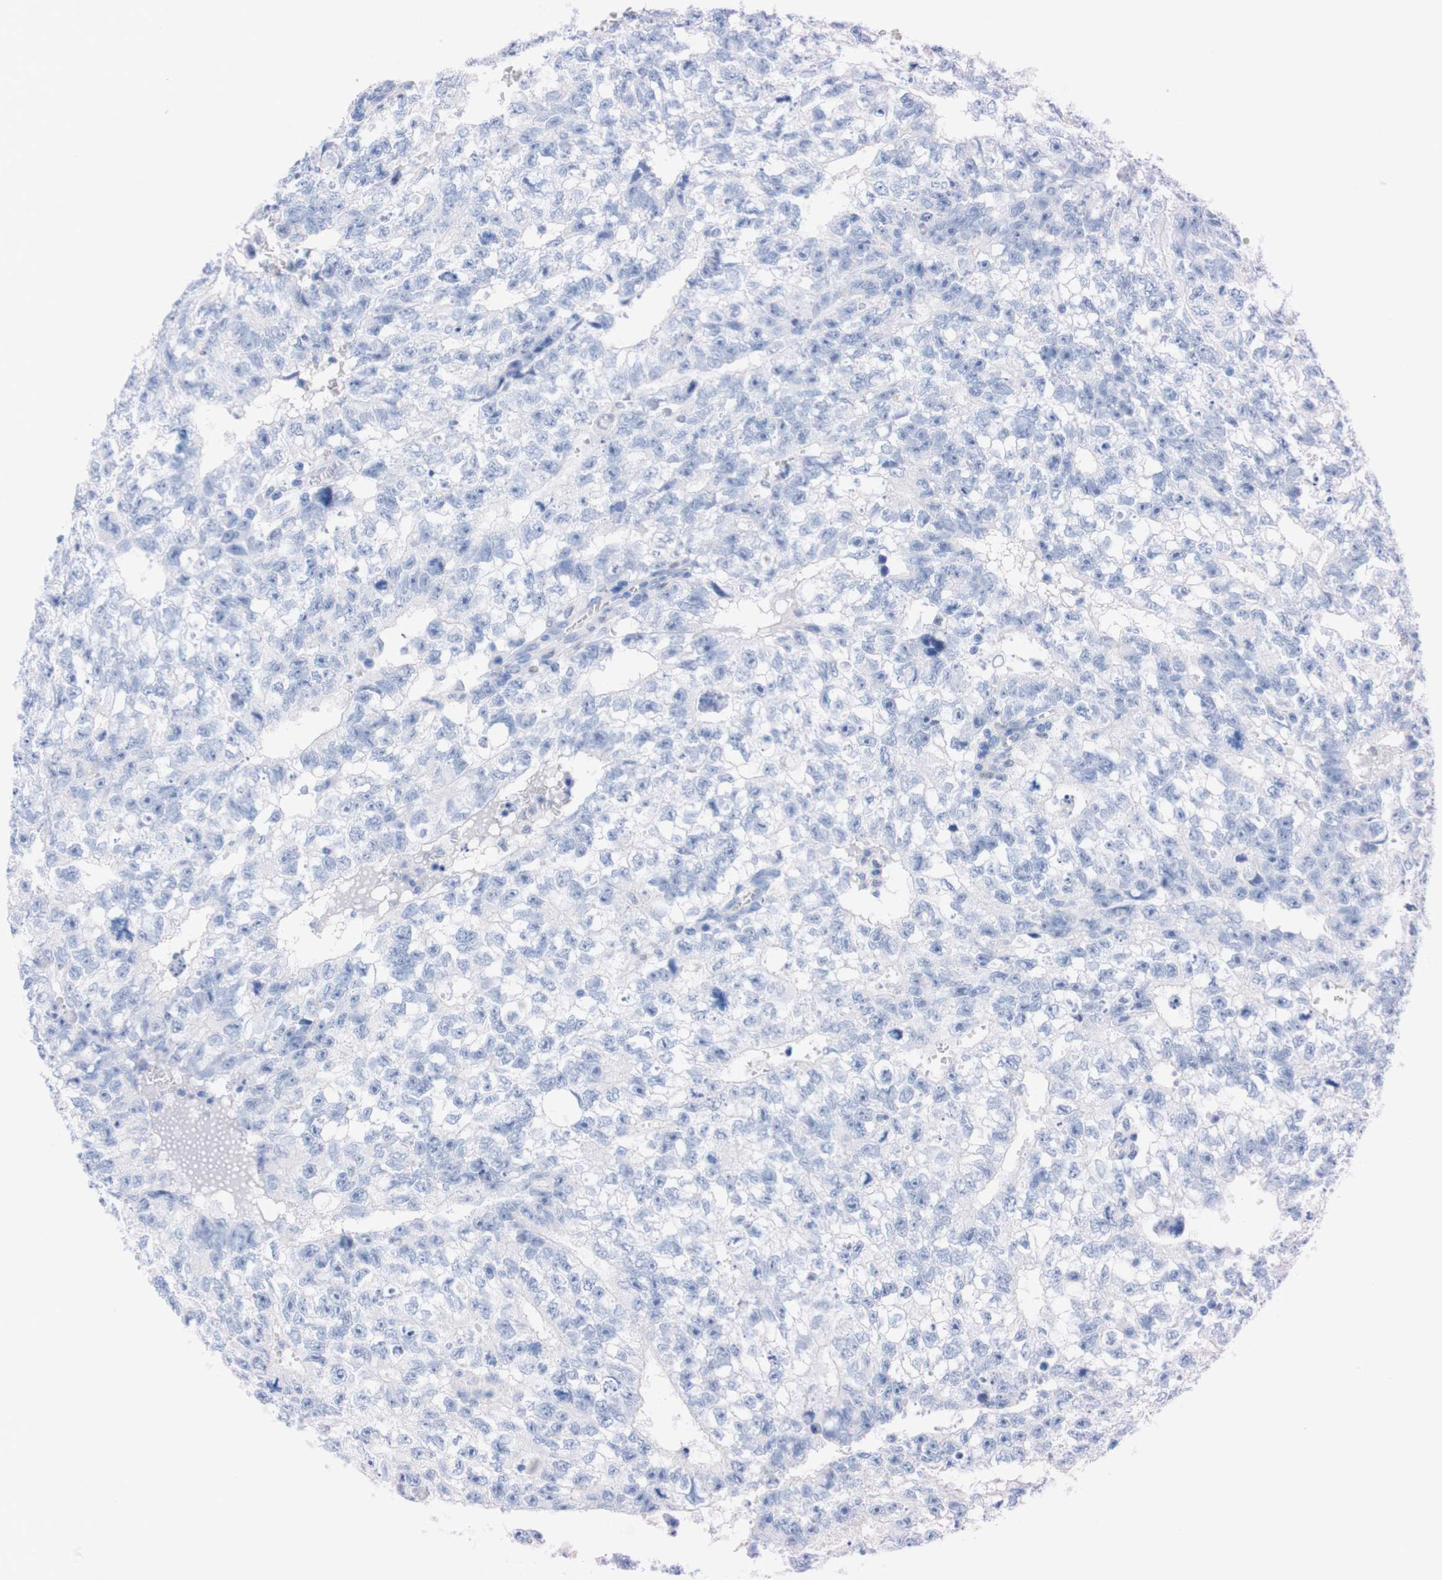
{"staining": {"intensity": "negative", "quantity": "none", "location": "none"}, "tissue": "testis cancer", "cell_type": "Tumor cells", "image_type": "cancer", "snomed": [{"axis": "morphology", "description": "Seminoma, NOS"}, {"axis": "morphology", "description": "Carcinoma, Embryonal, NOS"}, {"axis": "topography", "description": "Testis"}], "caption": "This is a photomicrograph of IHC staining of testis cancer (embryonal carcinoma), which shows no expression in tumor cells. The staining was performed using DAB to visualize the protein expression in brown, while the nuclei were stained in blue with hematoxylin (Magnification: 20x).", "gene": "P2RY12", "patient": {"sex": "male", "age": 38}}